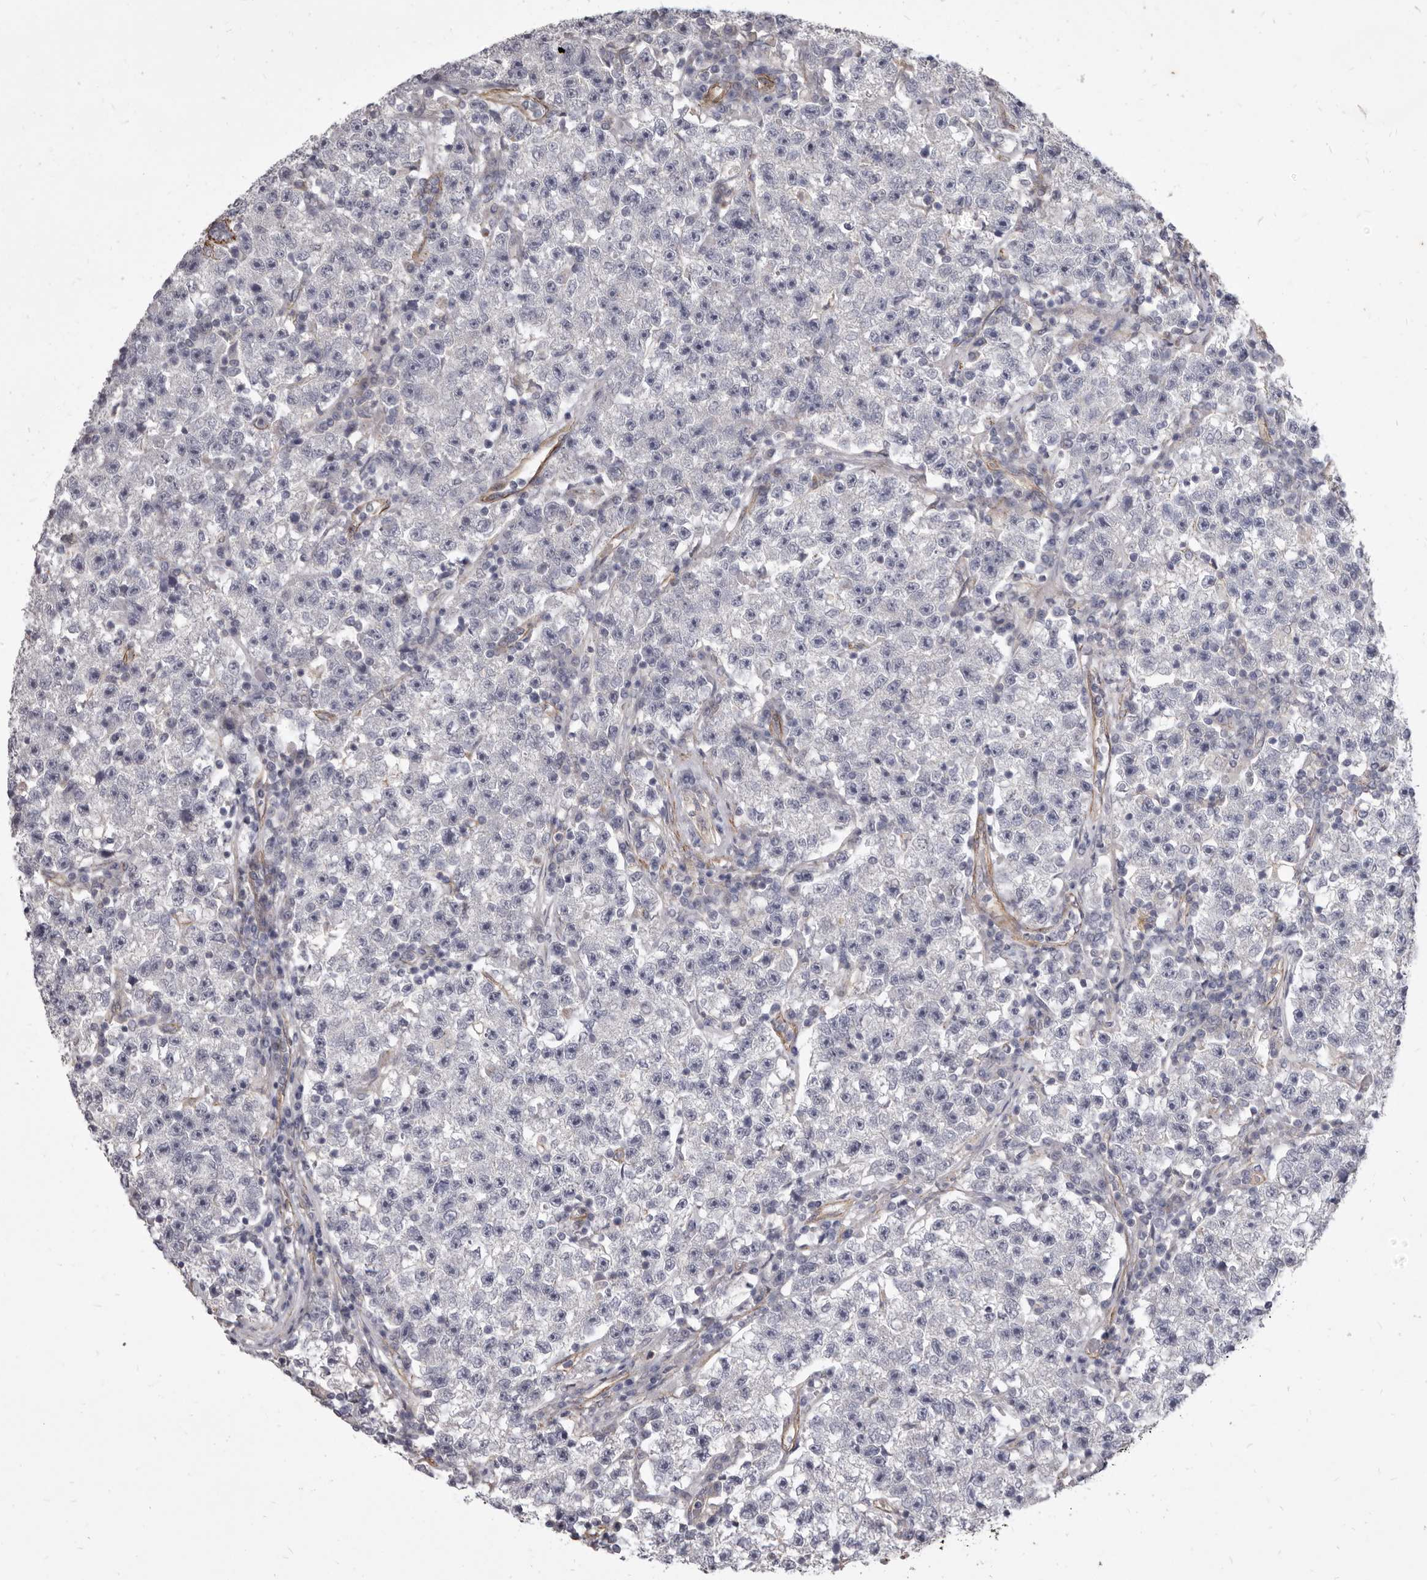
{"staining": {"intensity": "negative", "quantity": "none", "location": "none"}, "tissue": "testis cancer", "cell_type": "Tumor cells", "image_type": "cancer", "snomed": [{"axis": "morphology", "description": "Seminoma, NOS"}, {"axis": "topography", "description": "Testis"}], "caption": "This is an IHC micrograph of human testis seminoma. There is no positivity in tumor cells.", "gene": "P2RX6", "patient": {"sex": "male", "age": 22}}